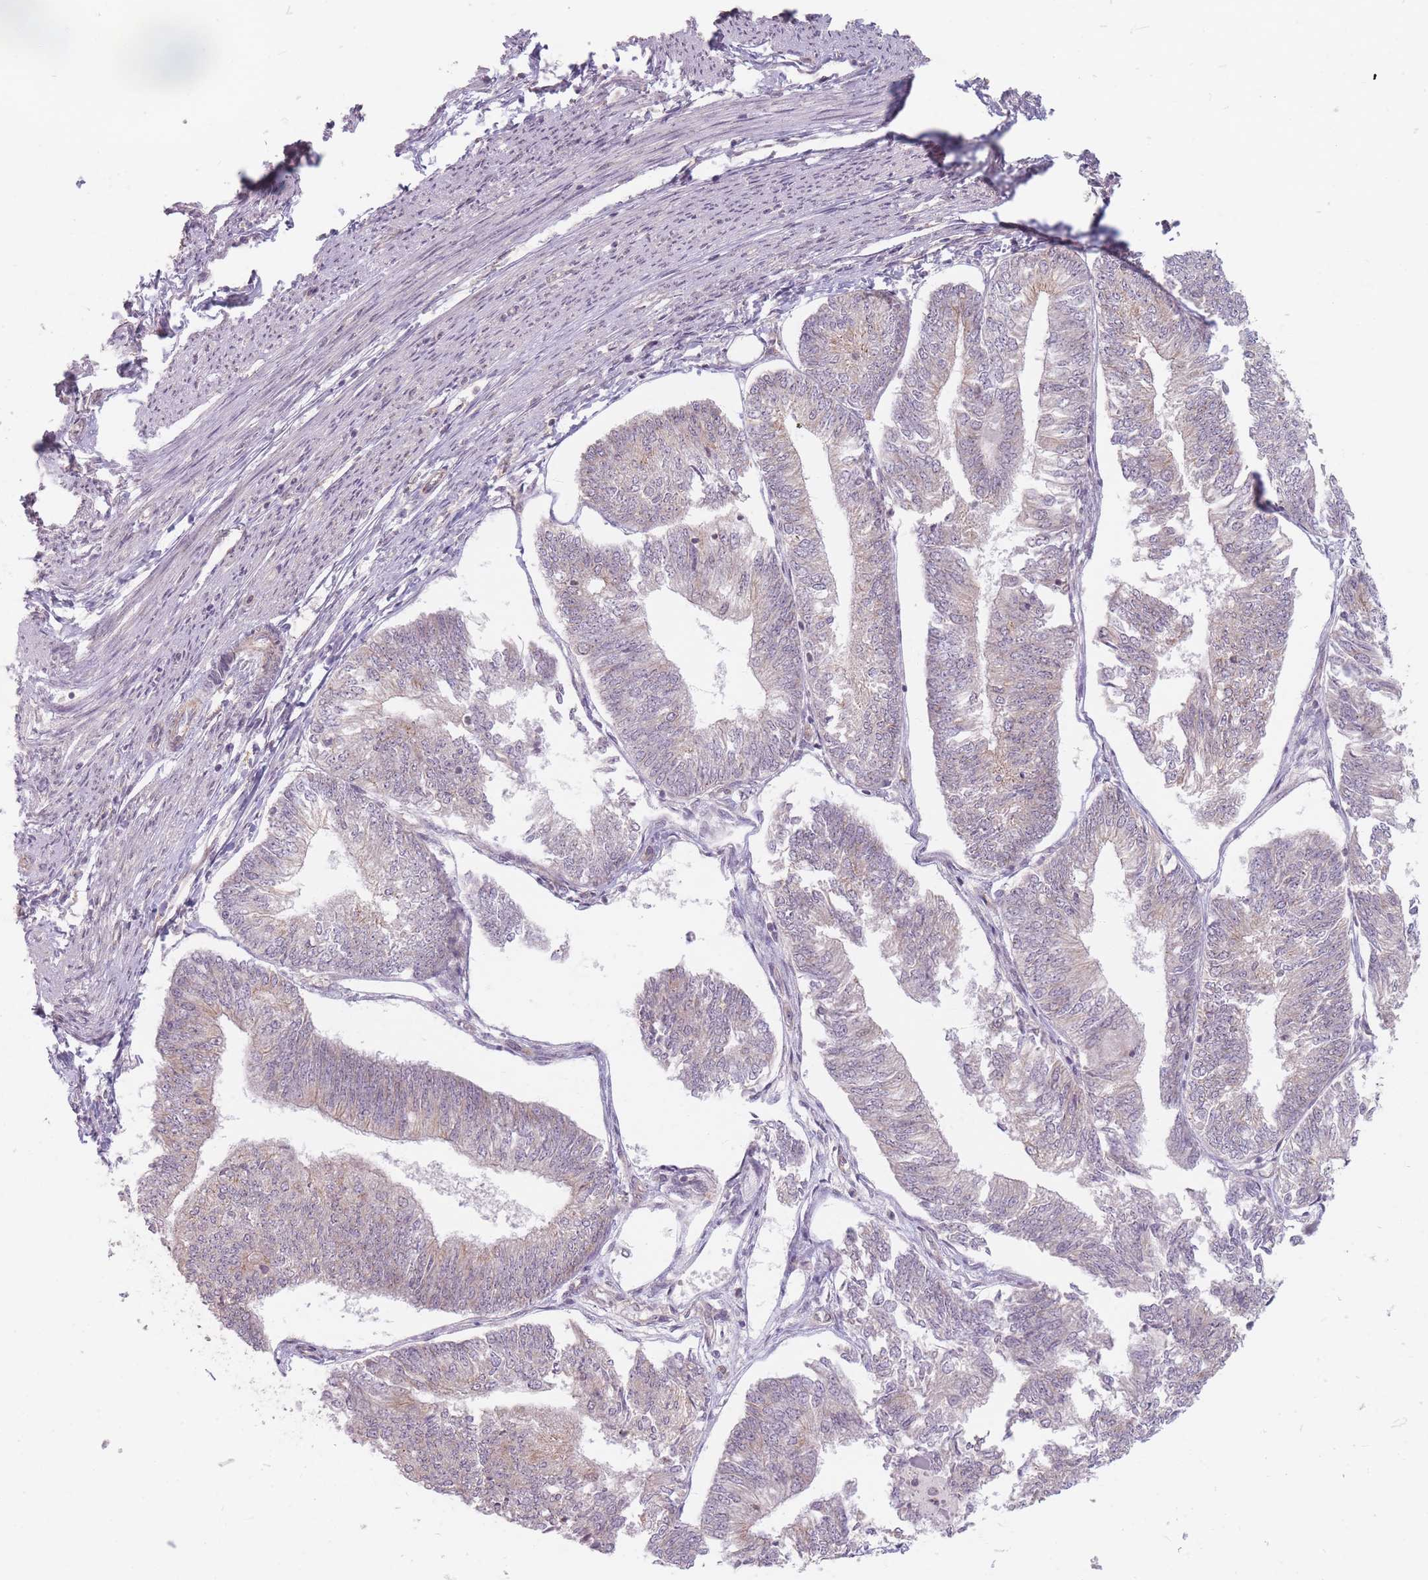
{"staining": {"intensity": "negative", "quantity": "none", "location": "none"}, "tissue": "endometrial cancer", "cell_type": "Tumor cells", "image_type": "cancer", "snomed": [{"axis": "morphology", "description": "Adenocarcinoma, NOS"}, {"axis": "topography", "description": "Endometrium"}], "caption": "A micrograph of endometrial cancer stained for a protein demonstrates no brown staining in tumor cells. (Immunohistochemistry (ihc), brightfield microscopy, high magnification).", "gene": "GABRA6", "patient": {"sex": "female", "age": 58}}